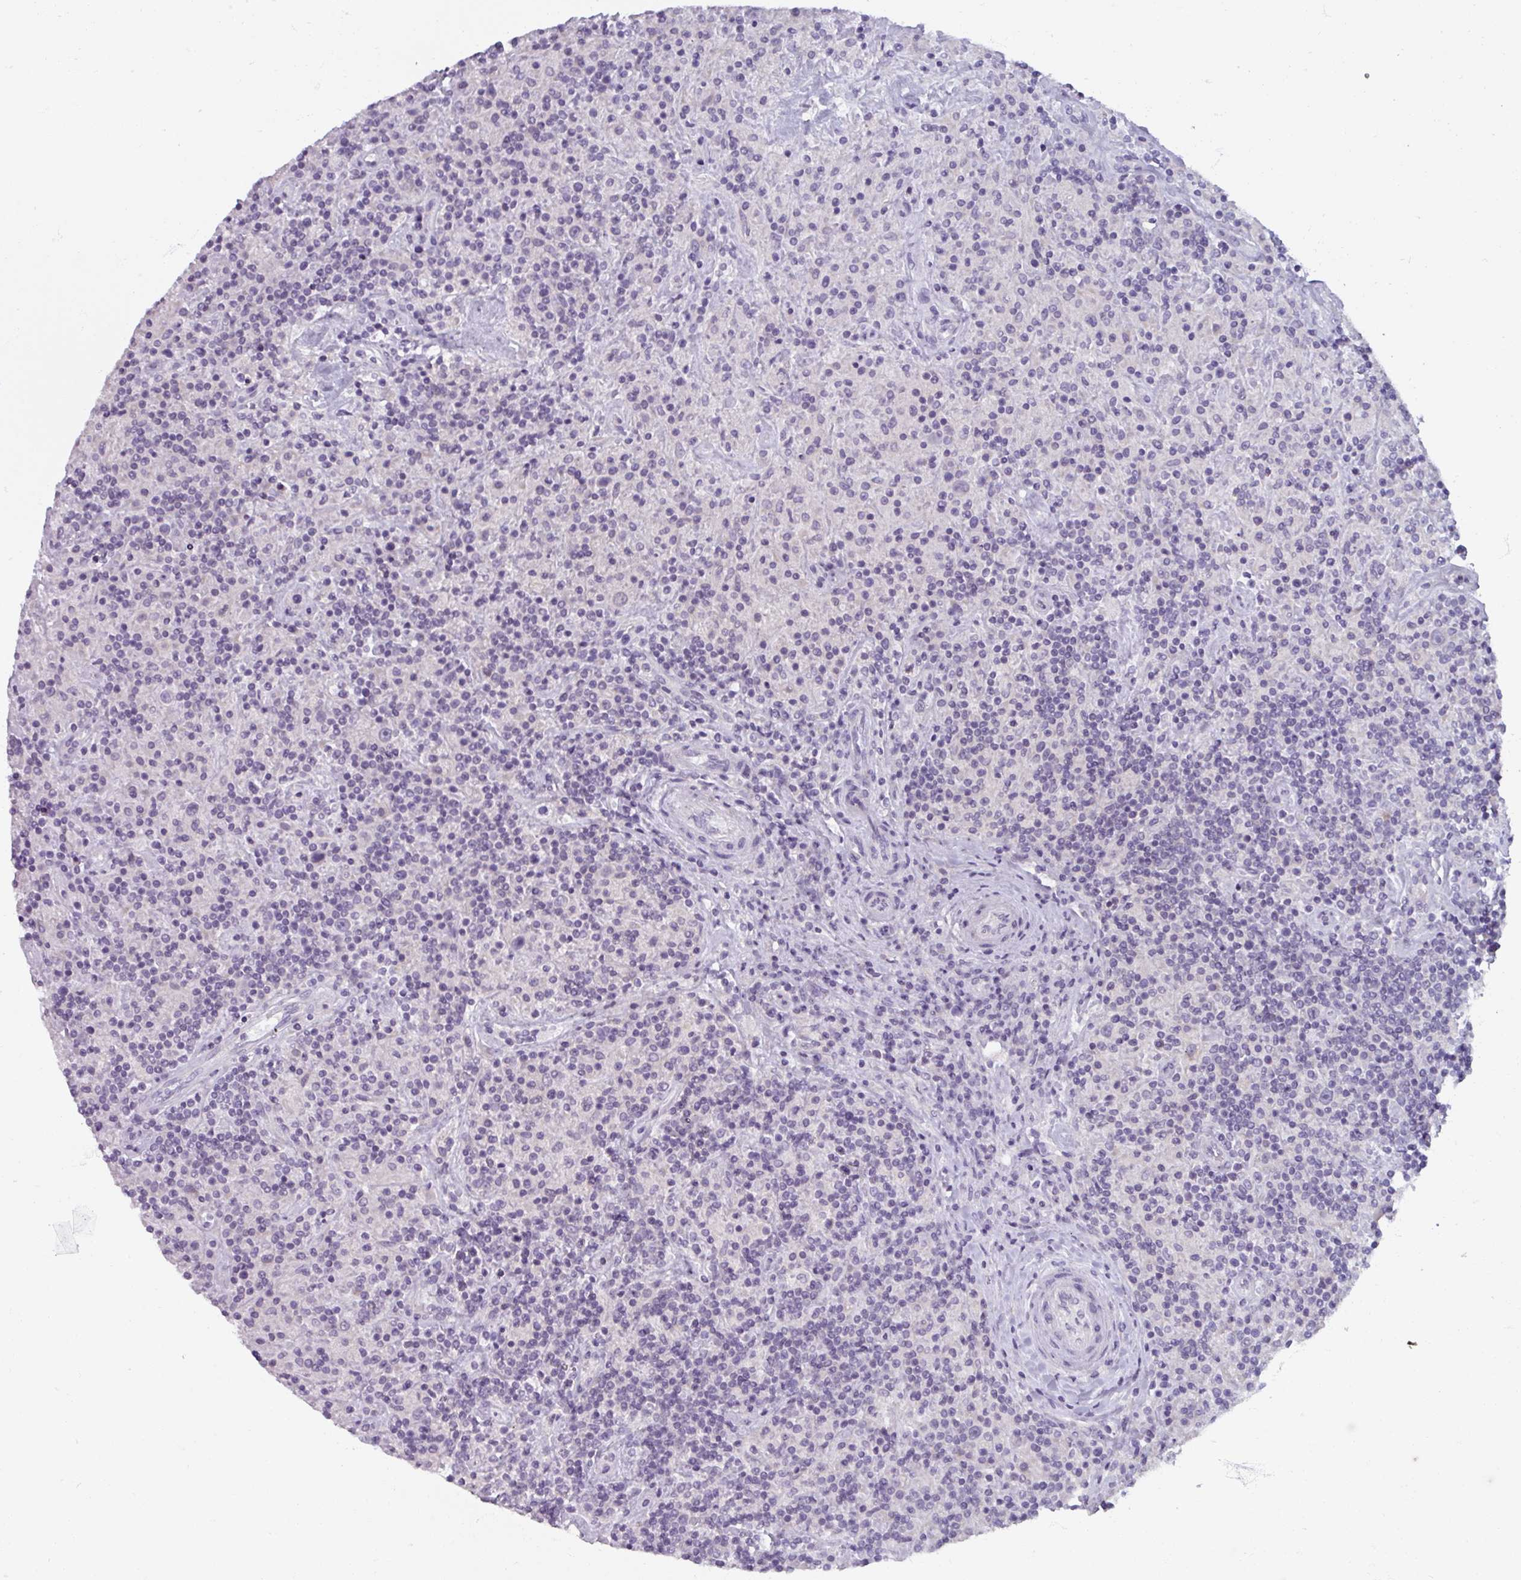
{"staining": {"intensity": "negative", "quantity": "none", "location": "none"}, "tissue": "lymphoma", "cell_type": "Tumor cells", "image_type": "cancer", "snomed": [{"axis": "morphology", "description": "Hodgkin's disease, NOS"}, {"axis": "topography", "description": "Lymph node"}], "caption": "An image of human Hodgkin's disease is negative for staining in tumor cells.", "gene": "SMIM11", "patient": {"sex": "male", "age": 70}}